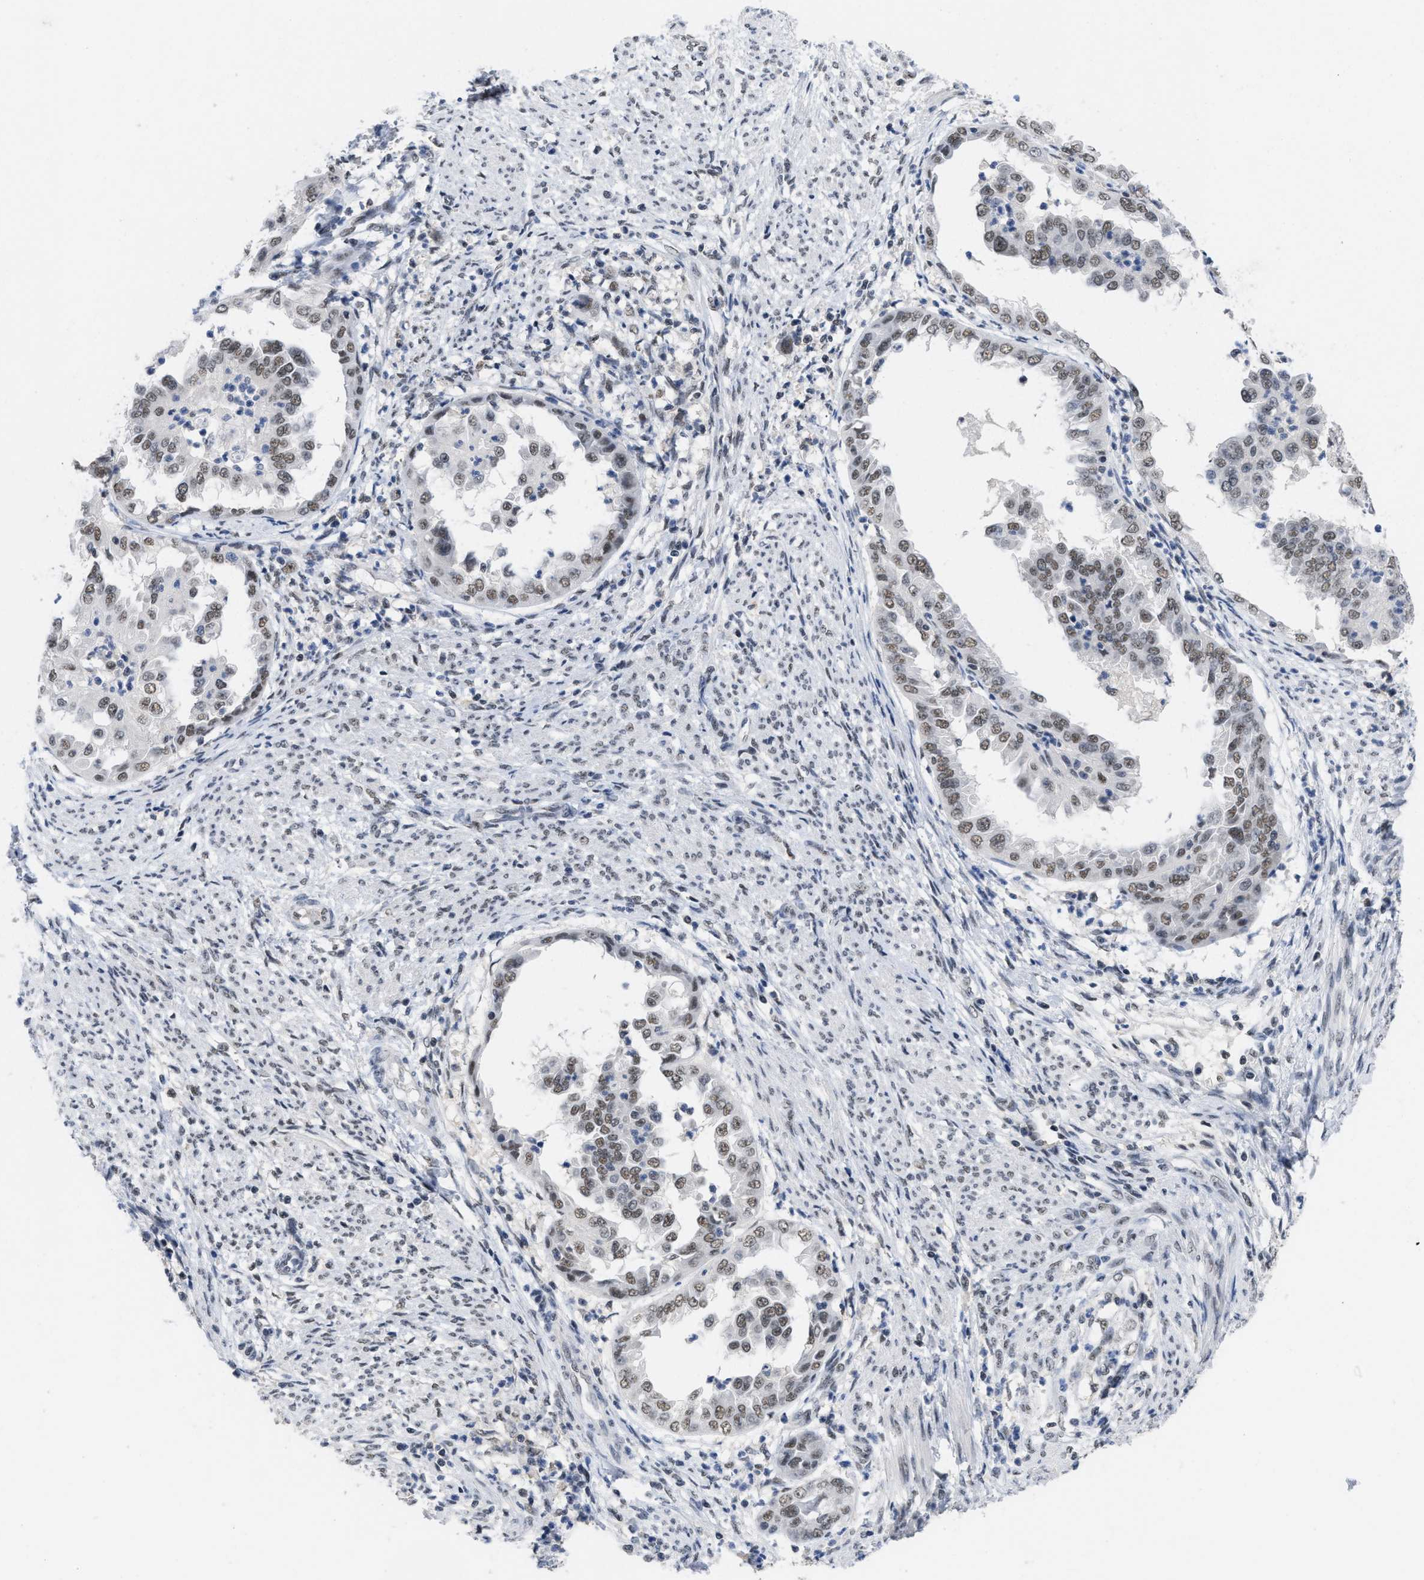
{"staining": {"intensity": "moderate", "quantity": ">75%", "location": "nuclear"}, "tissue": "endometrial cancer", "cell_type": "Tumor cells", "image_type": "cancer", "snomed": [{"axis": "morphology", "description": "Adenocarcinoma, NOS"}, {"axis": "topography", "description": "Endometrium"}], "caption": "An IHC micrograph of tumor tissue is shown. Protein staining in brown highlights moderate nuclear positivity in endometrial cancer (adenocarcinoma) within tumor cells. (brown staining indicates protein expression, while blue staining denotes nuclei).", "gene": "GGNBP2", "patient": {"sex": "female", "age": 85}}